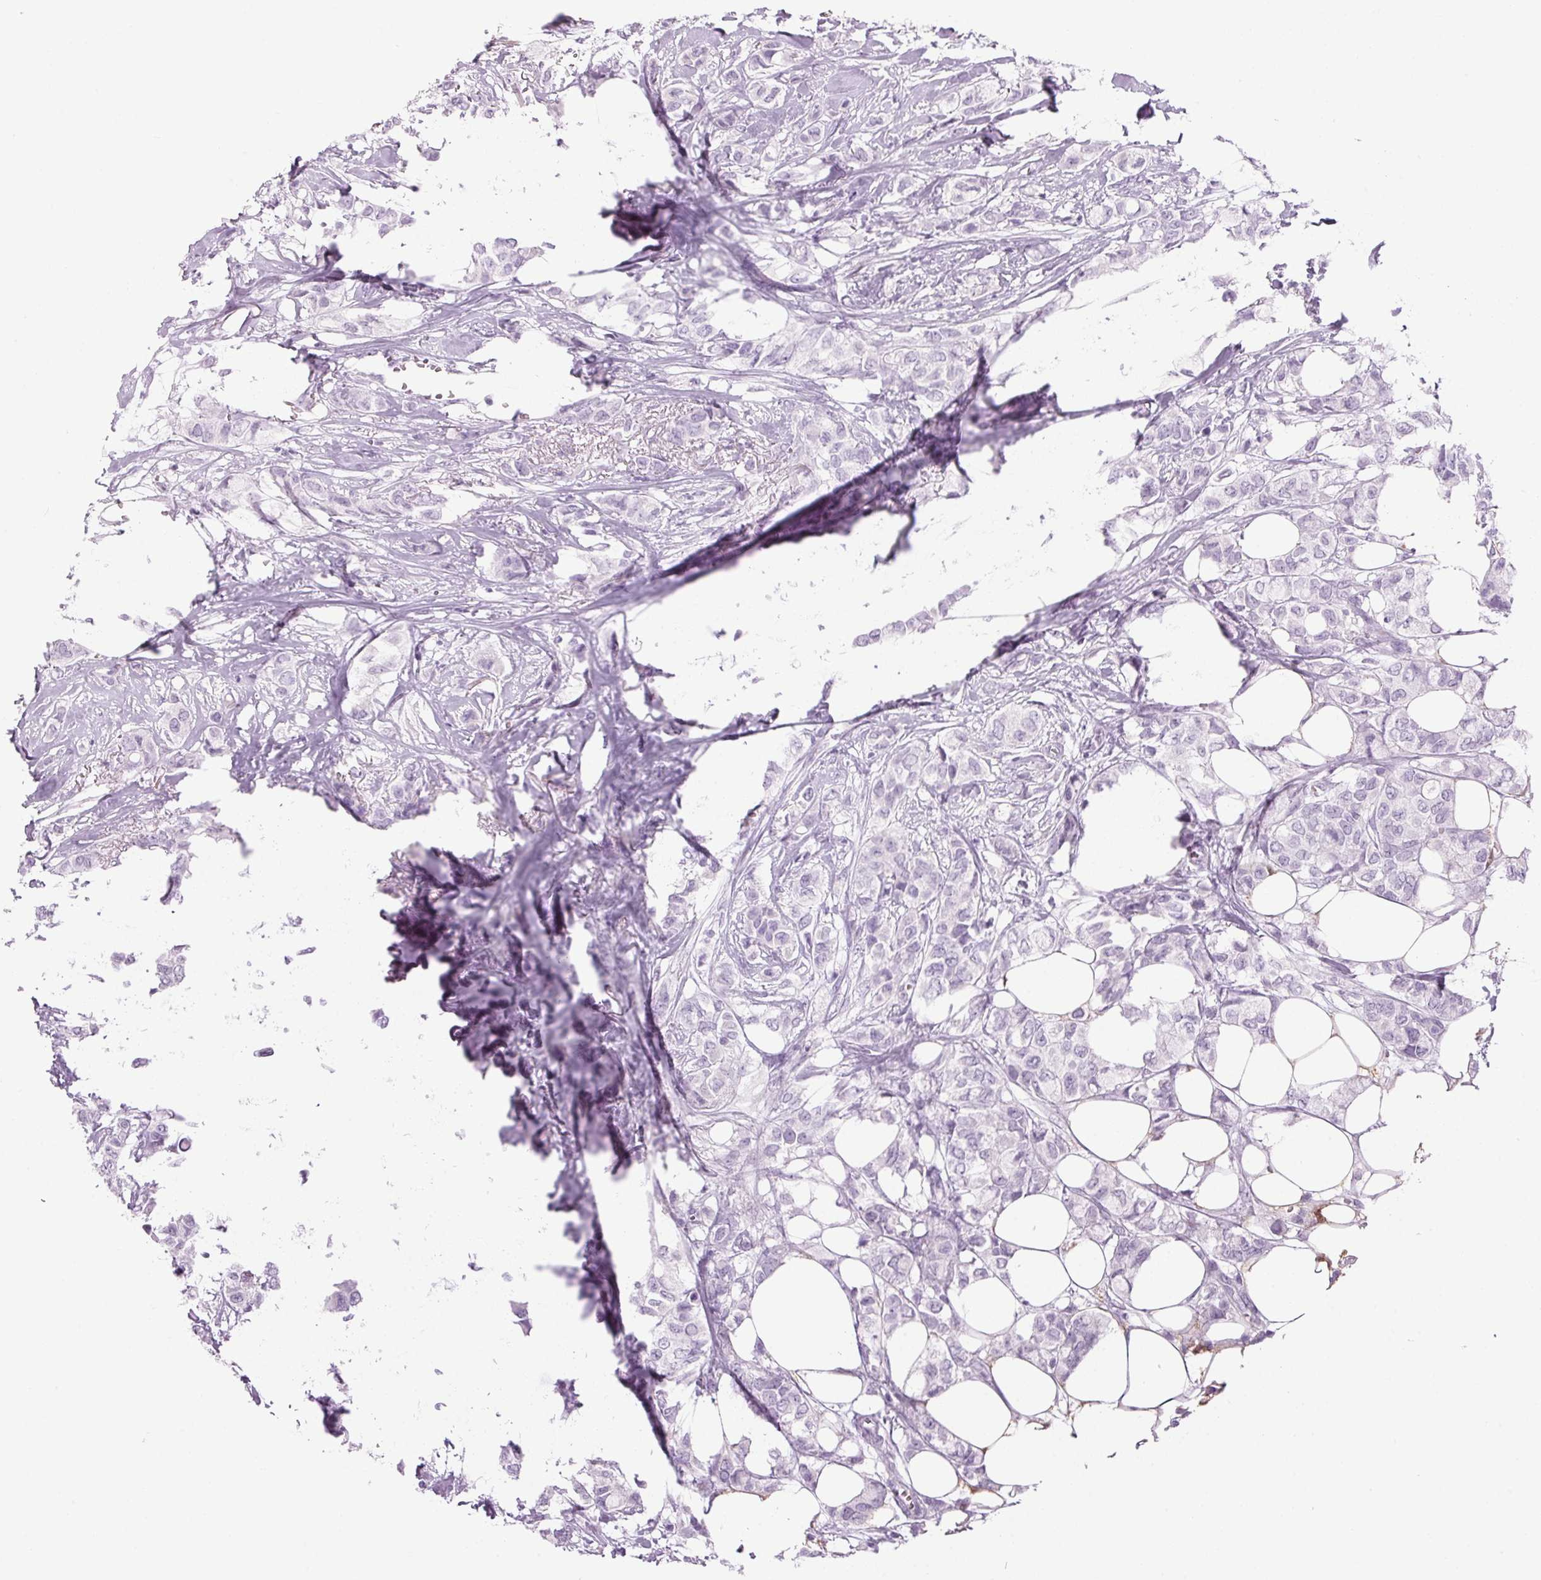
{"staining": {"intensity": "negative", "quantity": "none", "location": "none"}, "tissue": "breast cancer", "cell_type": "Tumor cells", "image_type": "cancer", "snomed": [{"axis": "morphology", "description": "Duct carcinoma"}, {"axis": "topography", "description": "Breast"}], "caption": "A high-resolution image shows IHC staining of infiltrating ductal carcinoma (breast), which reveals no significant expression in tumor cells.", "gene": "PPP1R1A", "patient": {"sex": "female", "age": 85}}